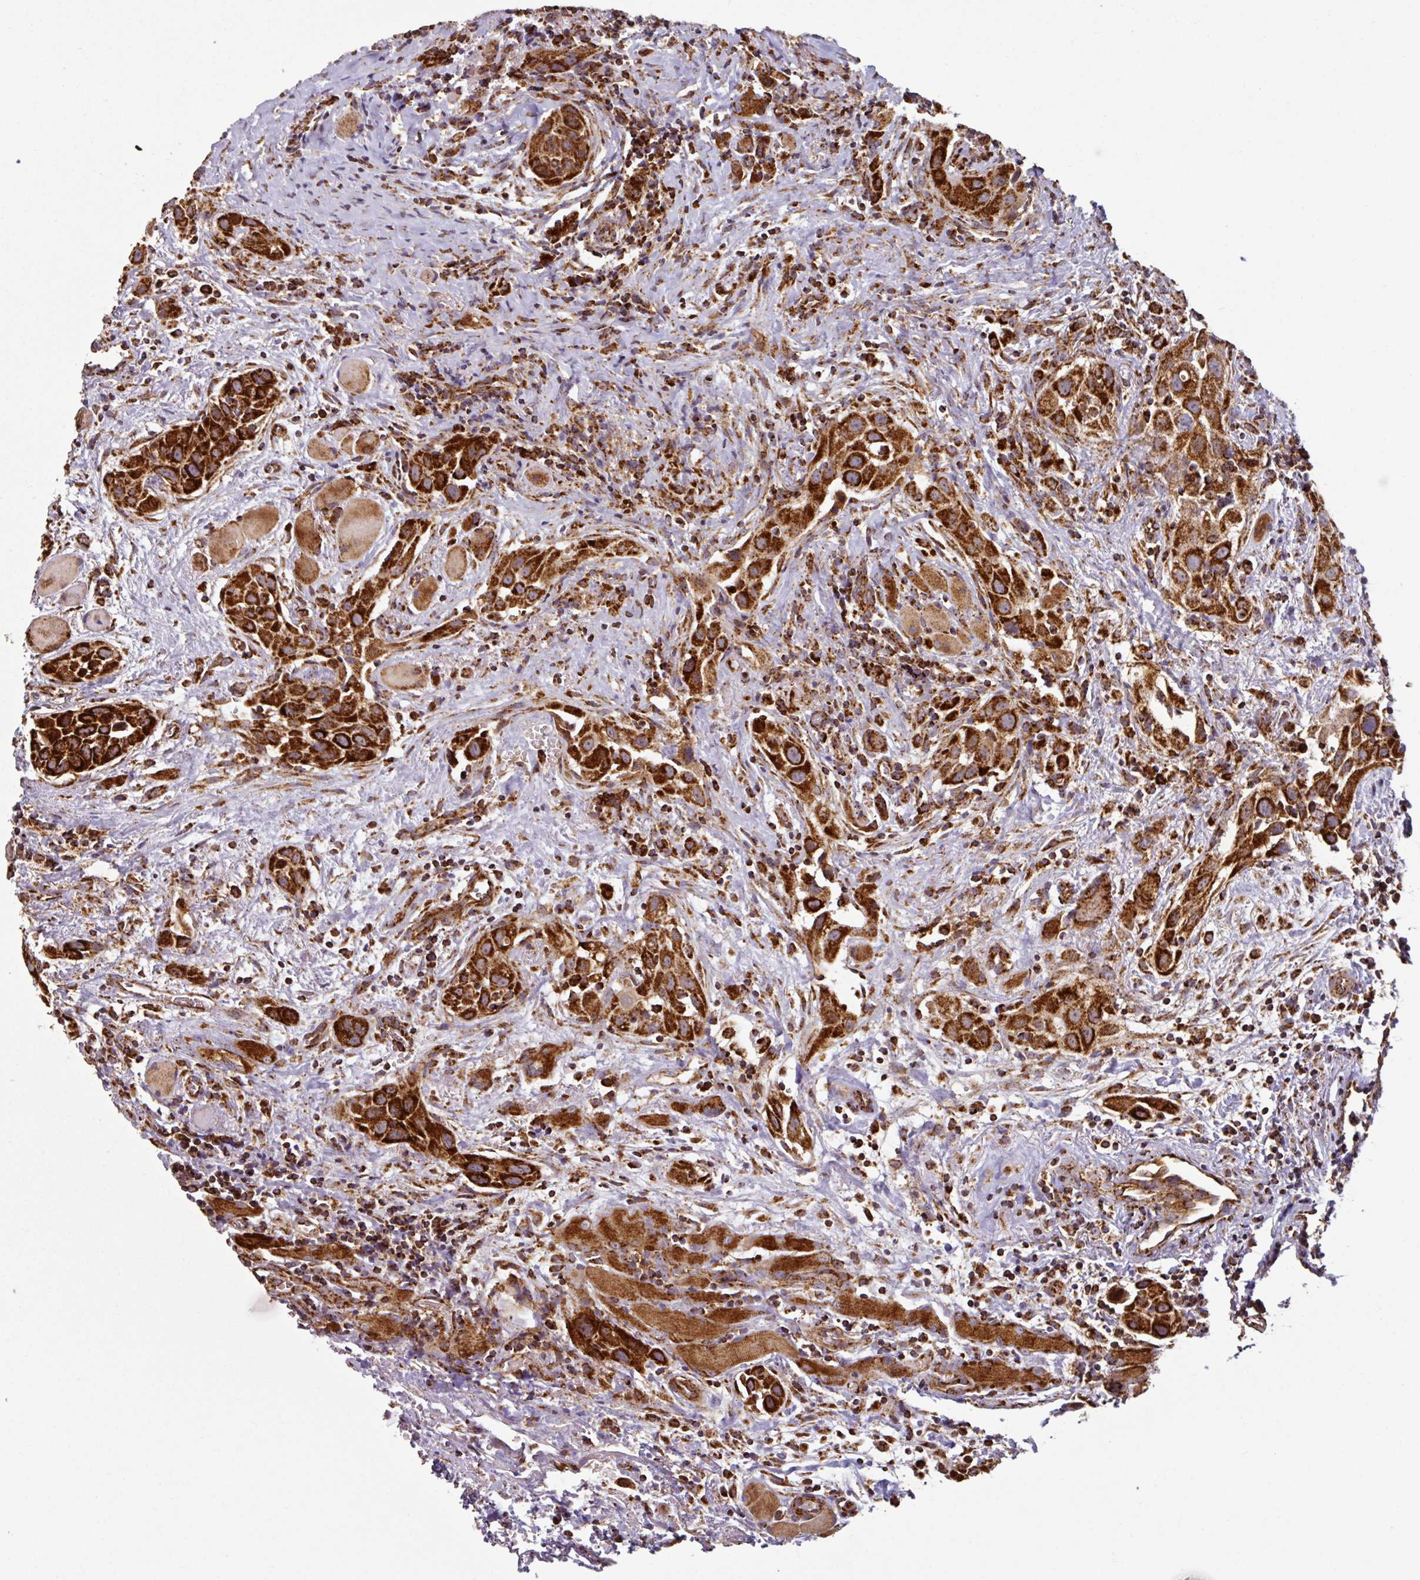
{"staining": {"intensity": "strong", "quantity": ">75%", "location": "cytoplasmic/membranous"}, "tissue": "head and neck cancer", "cell_type": "Tumor cells", "image_type": "cancer", "snomed": [{"axis": "morphology", "description": "Squamous cell carcinoma, NOS"}, {"axis": "topography", "description": "Oral tissue"}, {"axis": "topography", "description": "Head-Neck"}], "caption": "The immunohistochemical stain shows strong cytoplasmic/membranous staining in tumor cells of head and neck cancer (squamous cell carcinoma) tissue. (Brightfield microscopy of DAB IHC at high magnification).", "gene": "TRAP1", "patient": {"sex": "female", "age": 50}}